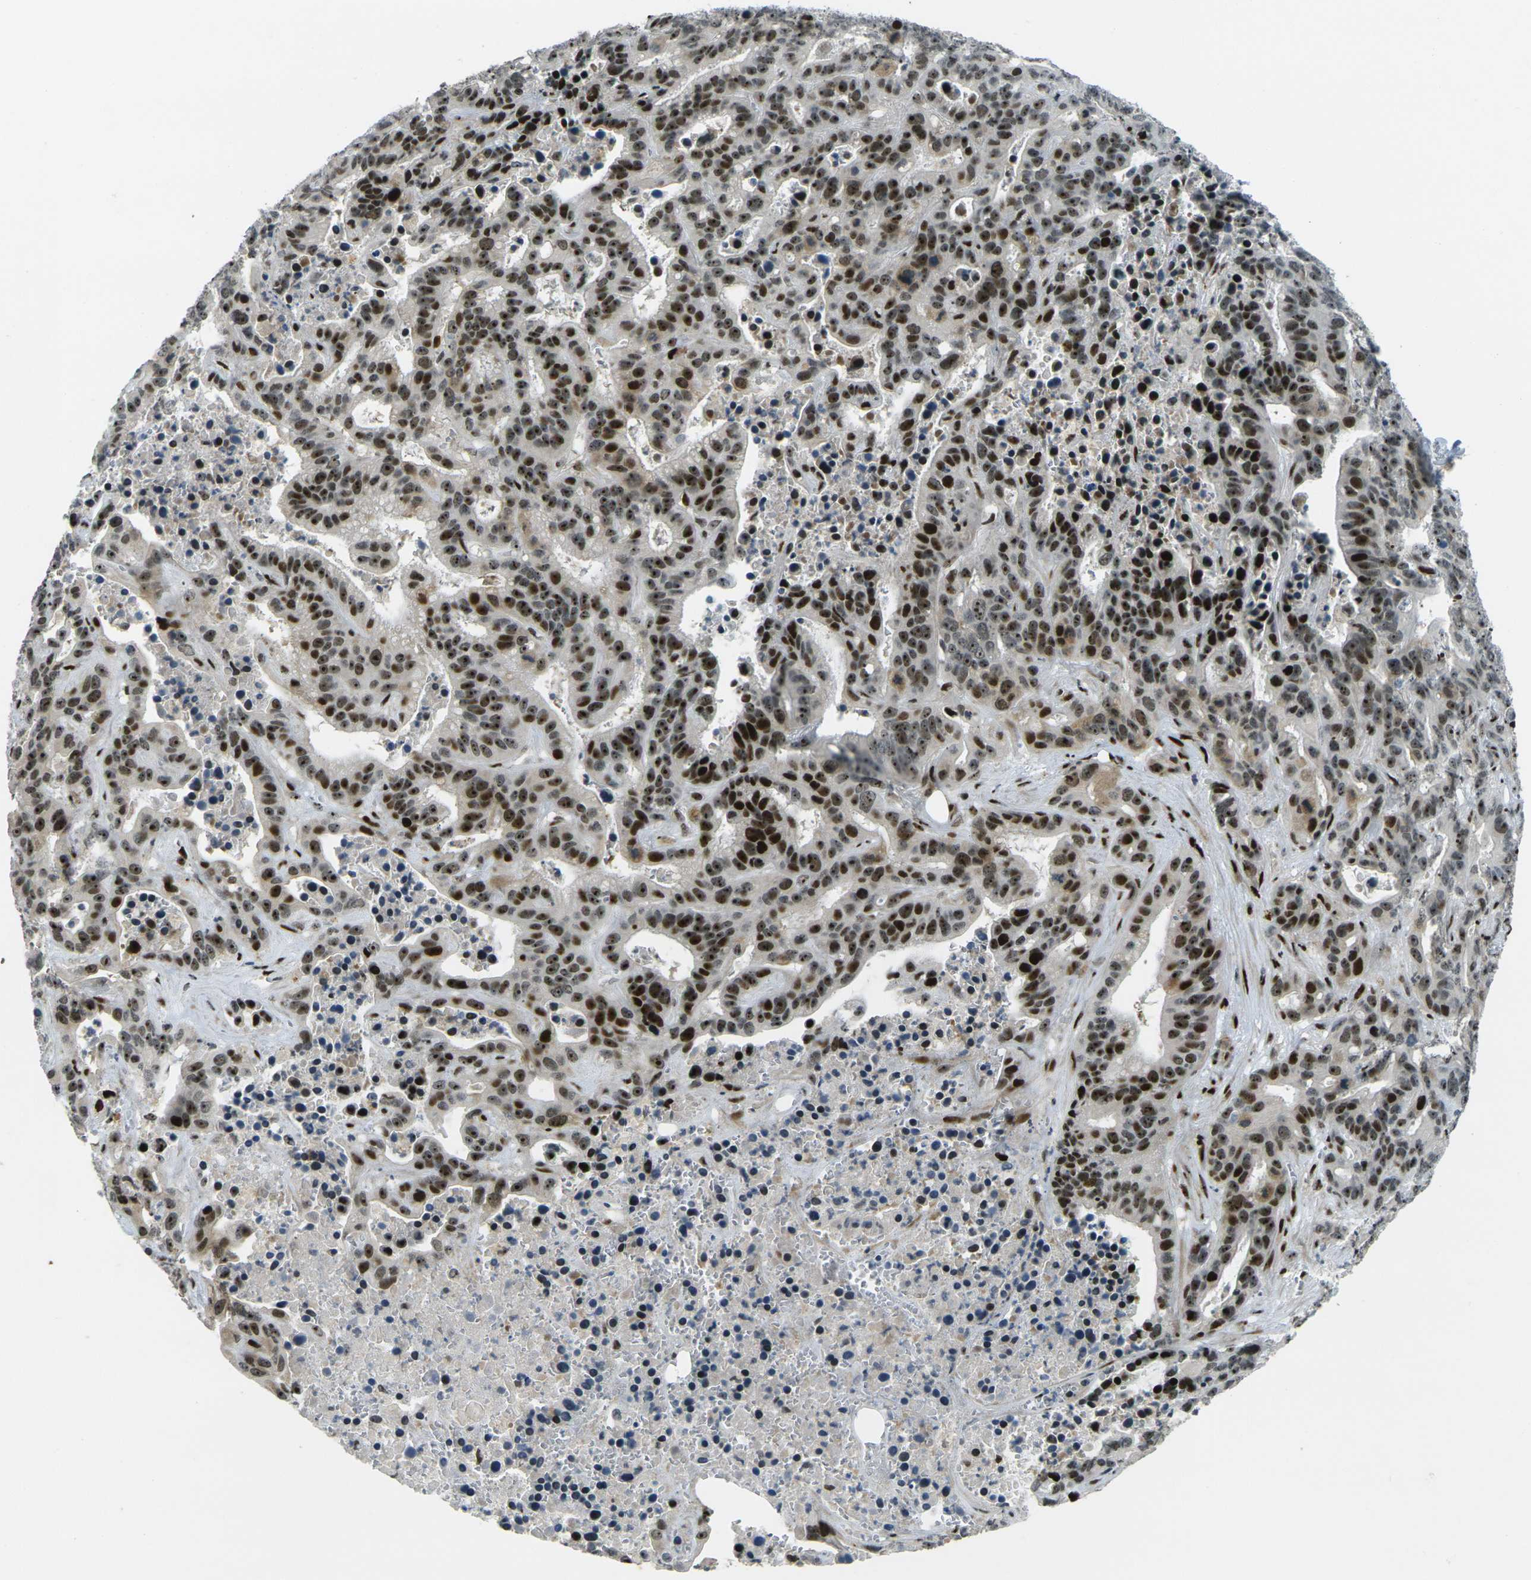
{"staining": {"intensity": "strong", "quantity": ">75%", "location": "nuclear"}, "tissue": "liver cancer", "cell_type": "Tumor cells", "image_type": "cancer", "snomed": [{"axis": "morphology", "description": "Cholangiocarcinoma"}, {"axis": "topography", "description": "Liver"}], "caption": "Immunohistochemistry (IHC) staining of liver cancer, which displays high levels of strong nuclear expression in approximately >75% of tumor cells indicating strong nuclear protein expression. The staining was performed using DAB (brown) for protein detection and nuclei were counterstained in hematoxylin (blue).", "gene": "UBE2C", "patient": {"sex": "female", "age": 65}}